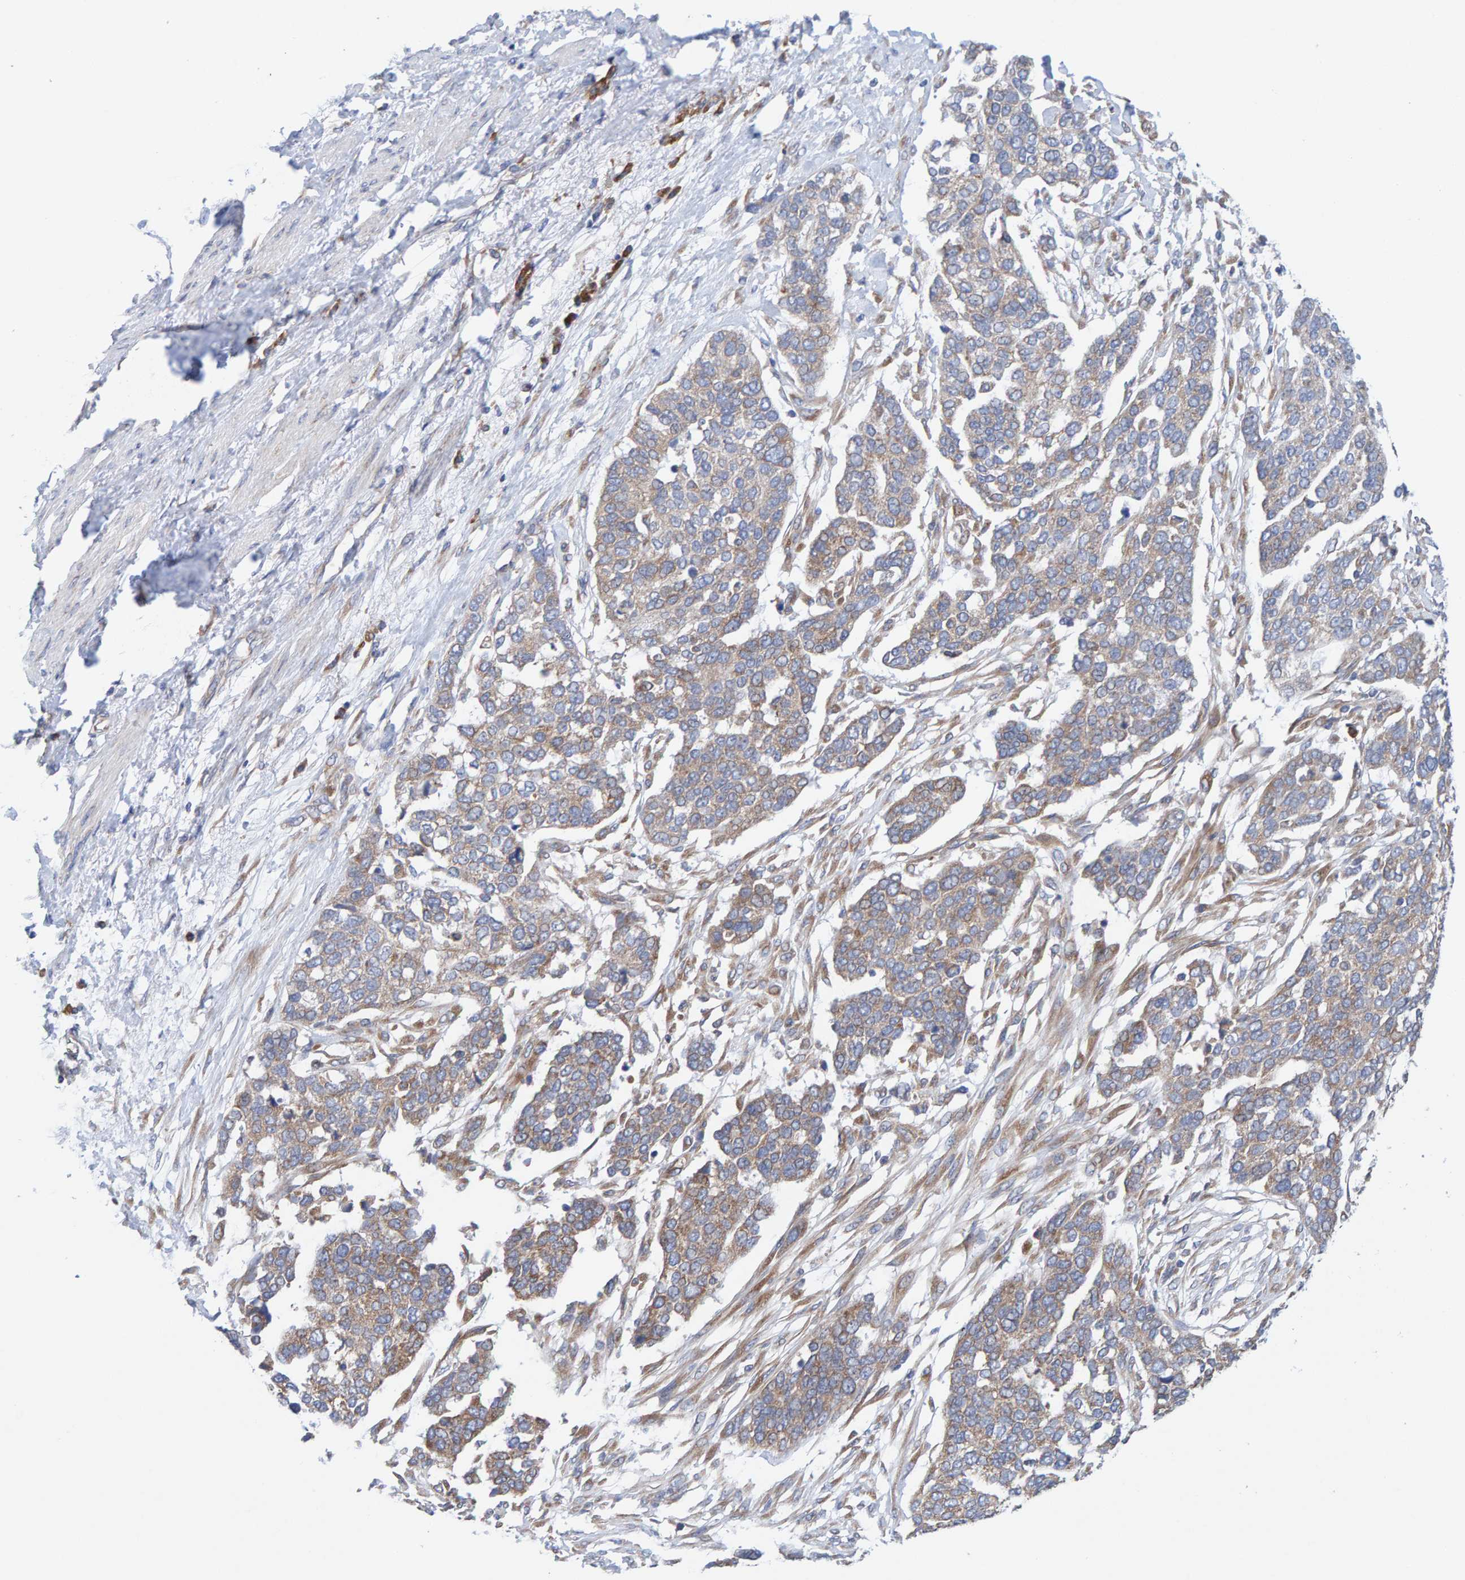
{"staining": {"intensity": "weak", "quantity": ">75%", "location": "cytoplasmic/membranous"}, "tissue": "ovarian cancer", "cell_type": "Tumor cells", "image_type": "cancer", "snomed": [{"axis": "morphology", "description": "Cystadenocarcinoma, serous, NOS"}, {"axis": "topography", "description": "Ovary"}], "caption": "Human ovarian serous cystadenocarcinoma stained with a protein marker reveals weak staining in tumor cells.", "gene": "CDK5RAP3", "patient": {"sex": "female", "age": 44}}